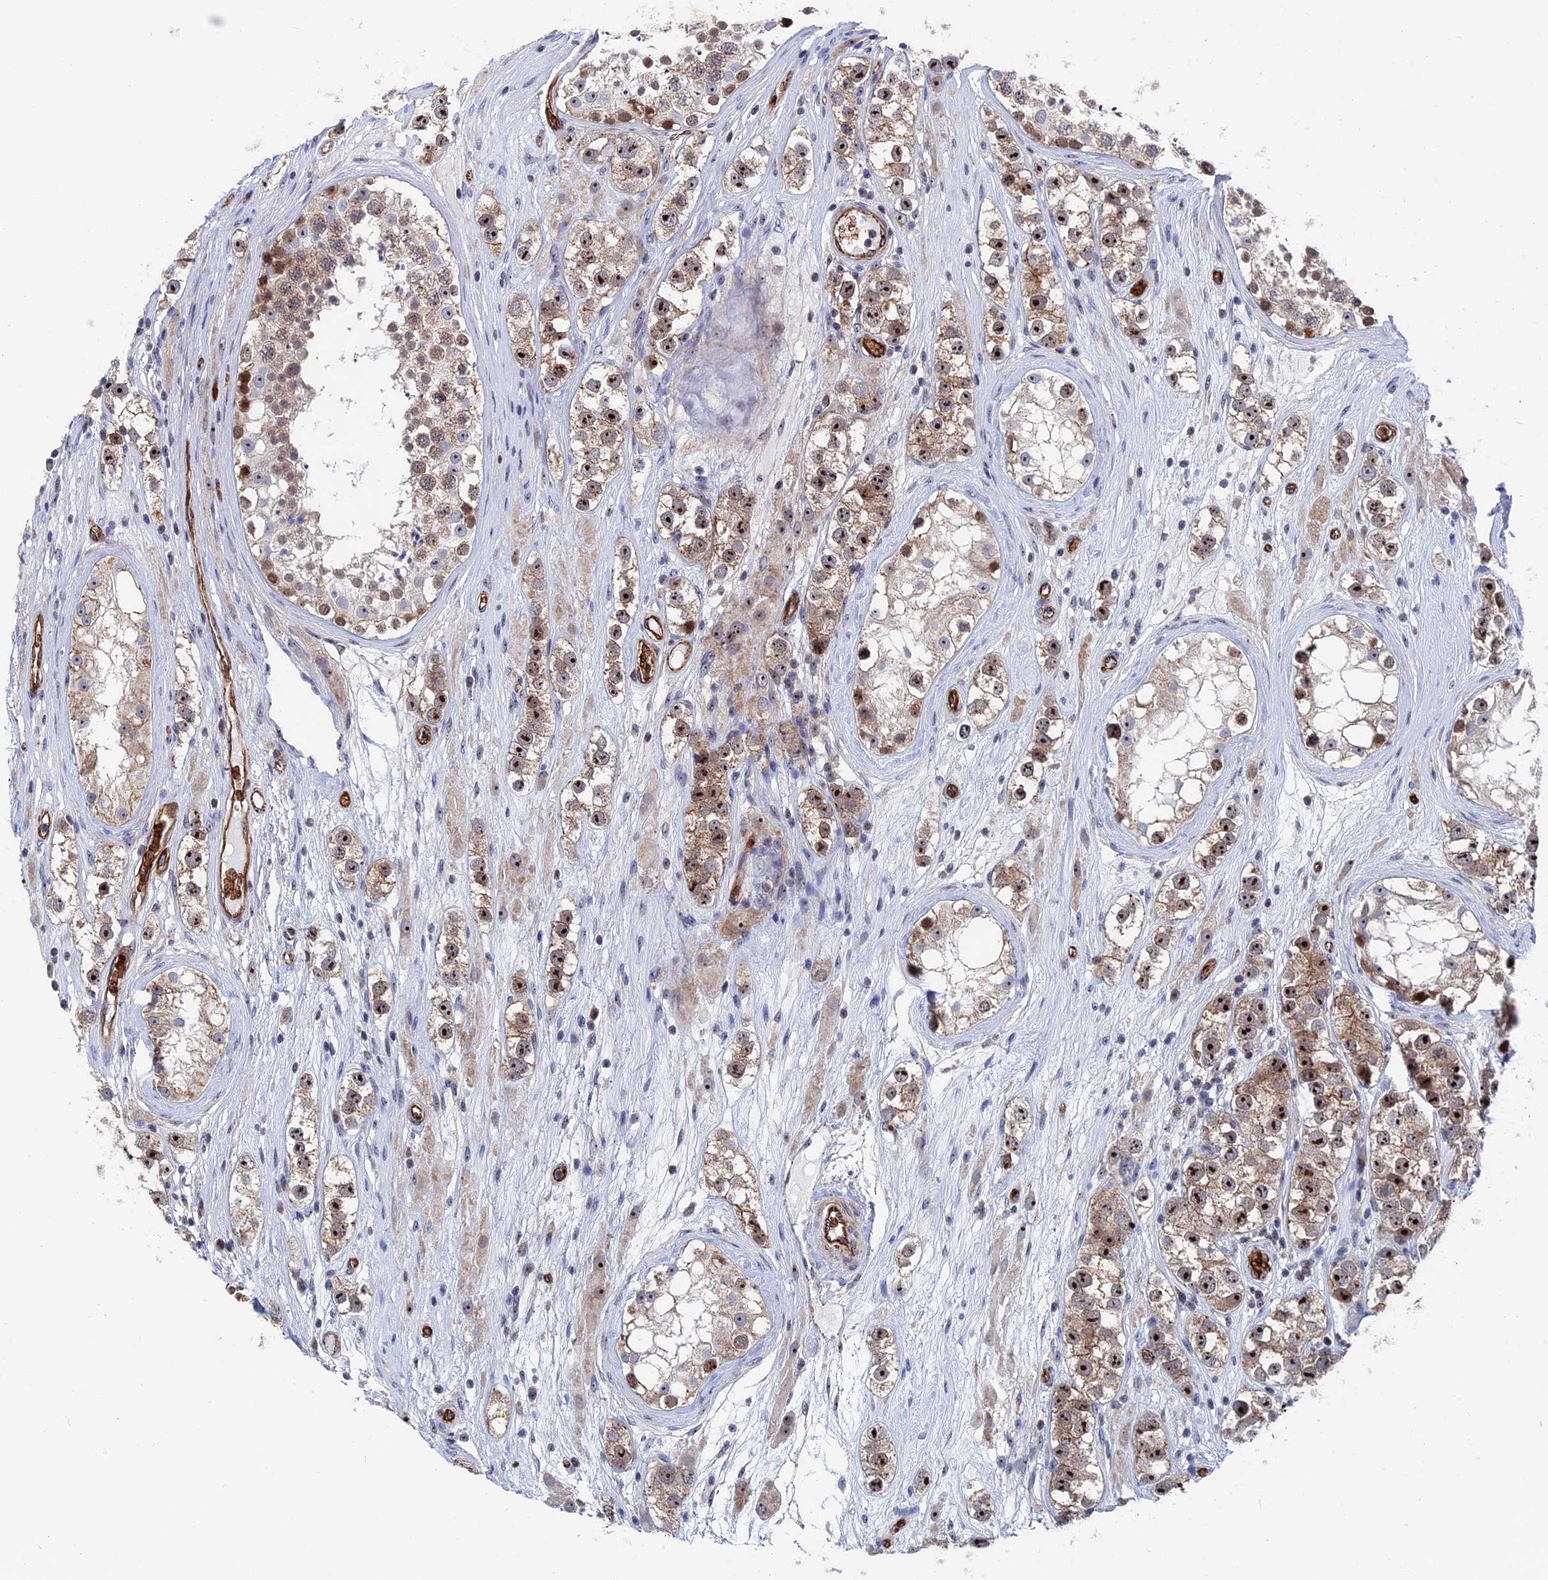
{"staining": {"intensity": "strong", "quantity": ">75%", "location": "cytoplasmic/membranous,nuclear"}, "tissue": "testis cancer", "cell_type": "Tumor cells", "image_type": "cancer", "snomed": [{"axis": "morphology", "description": "Seminoma, NOS"}, {"axis": "topography", "description": "Testis"}], "caption": "Immunohistochemical staining of human testis cancer exhibits strong cytoplasmic/membranous and nuclear protein staining in approximately >75% of tumor cells.", "gene": "EXOSC9", "patient": {"sex": "male", "age": 28}}